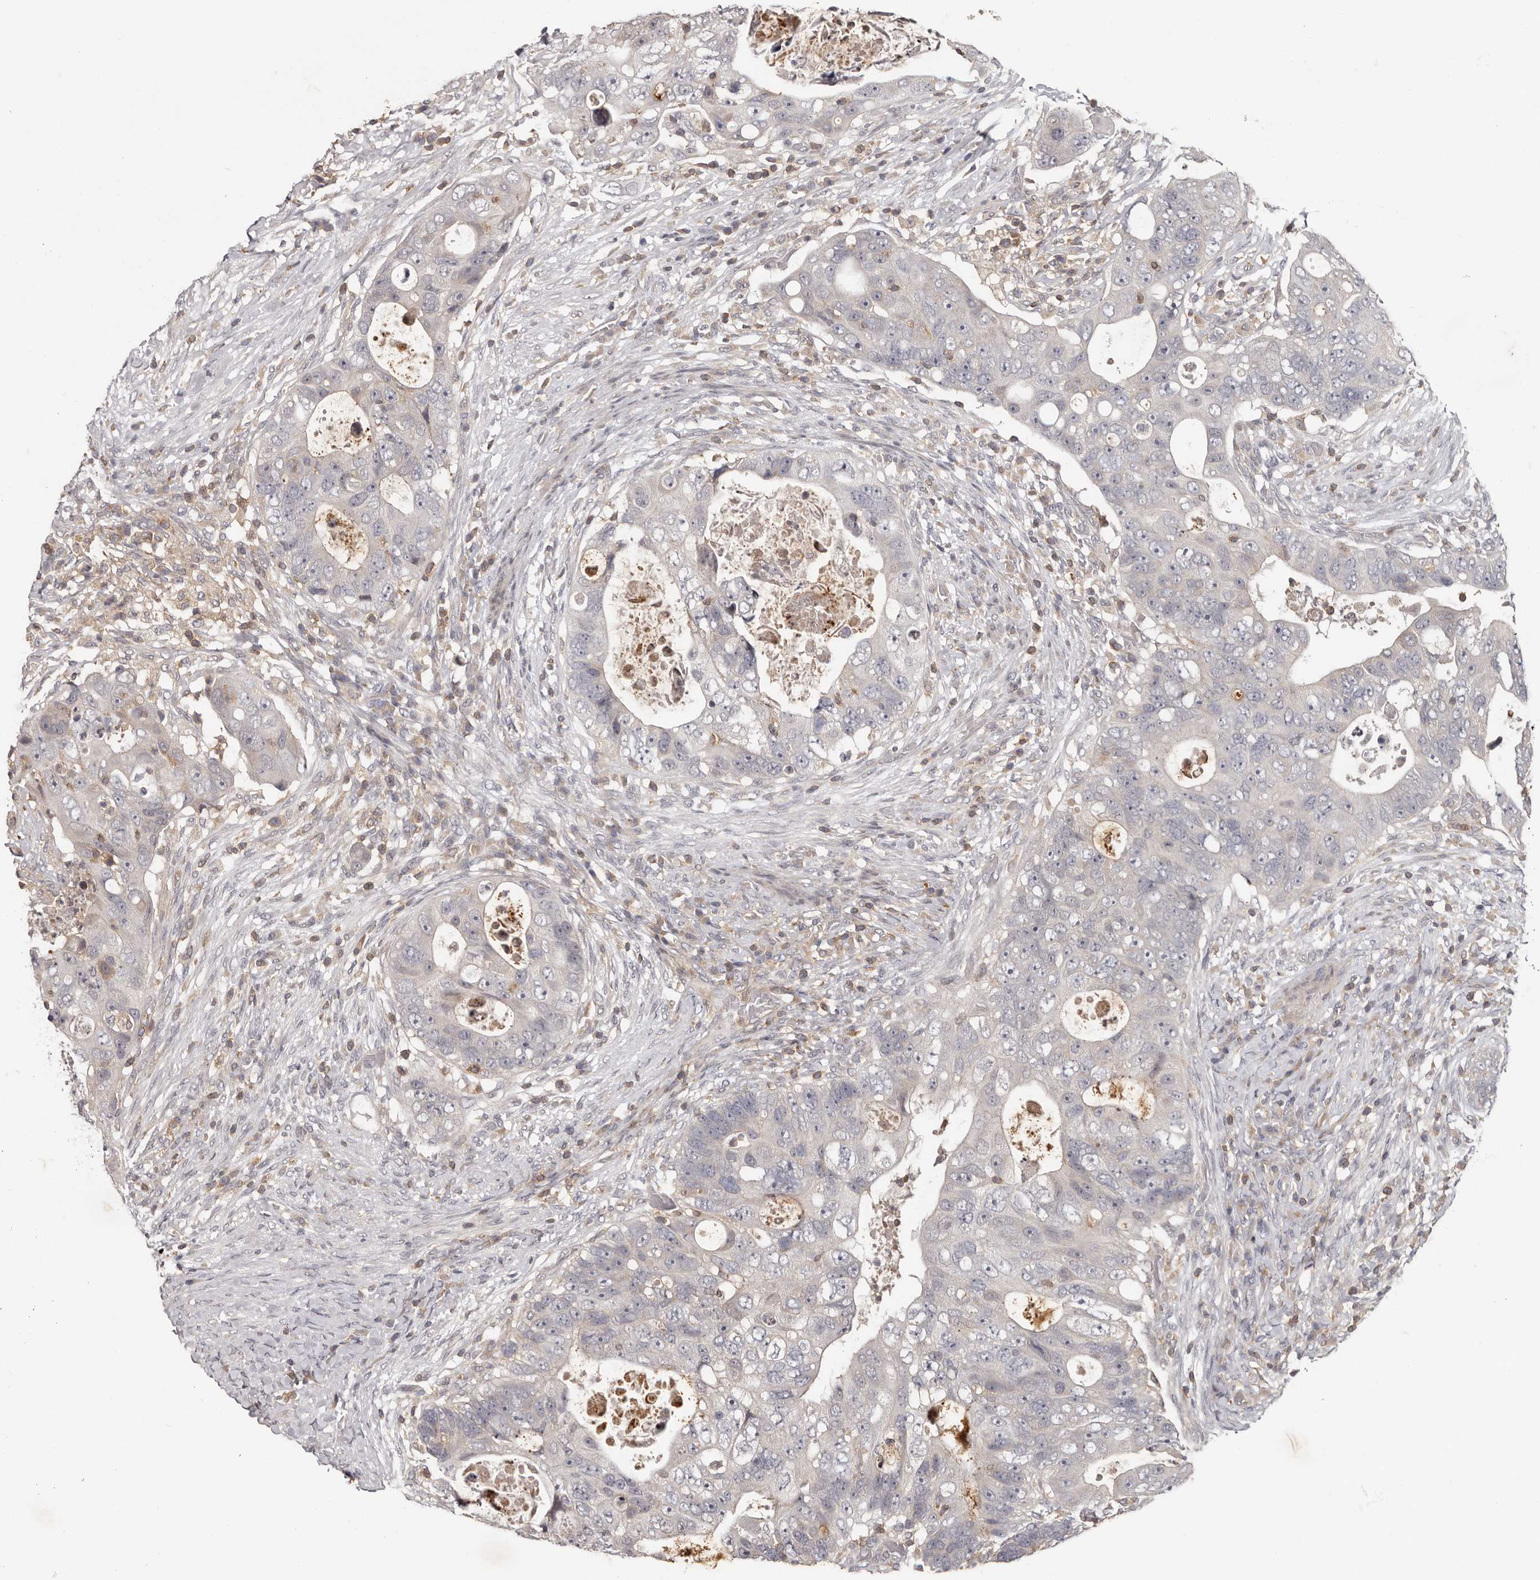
{"staining": {"intensity": "negative", "quantity": "none", "location": "none"}, "tissue": "colorectal cancer", "cell_type": "Tumor cells", "image_type": "cancer", "snomed": [{"axis": "morphology", "description": "Adenocarcinoma, NOS"}, {"axis": "topography", "description": "Rectum"}], "caption": "There is no significant positivity in tumor cells of colorectal cancer. Nuclei are stained in blue.", "gene": "ANKRD44", "patient": {"sex": "male", "age": 59}}